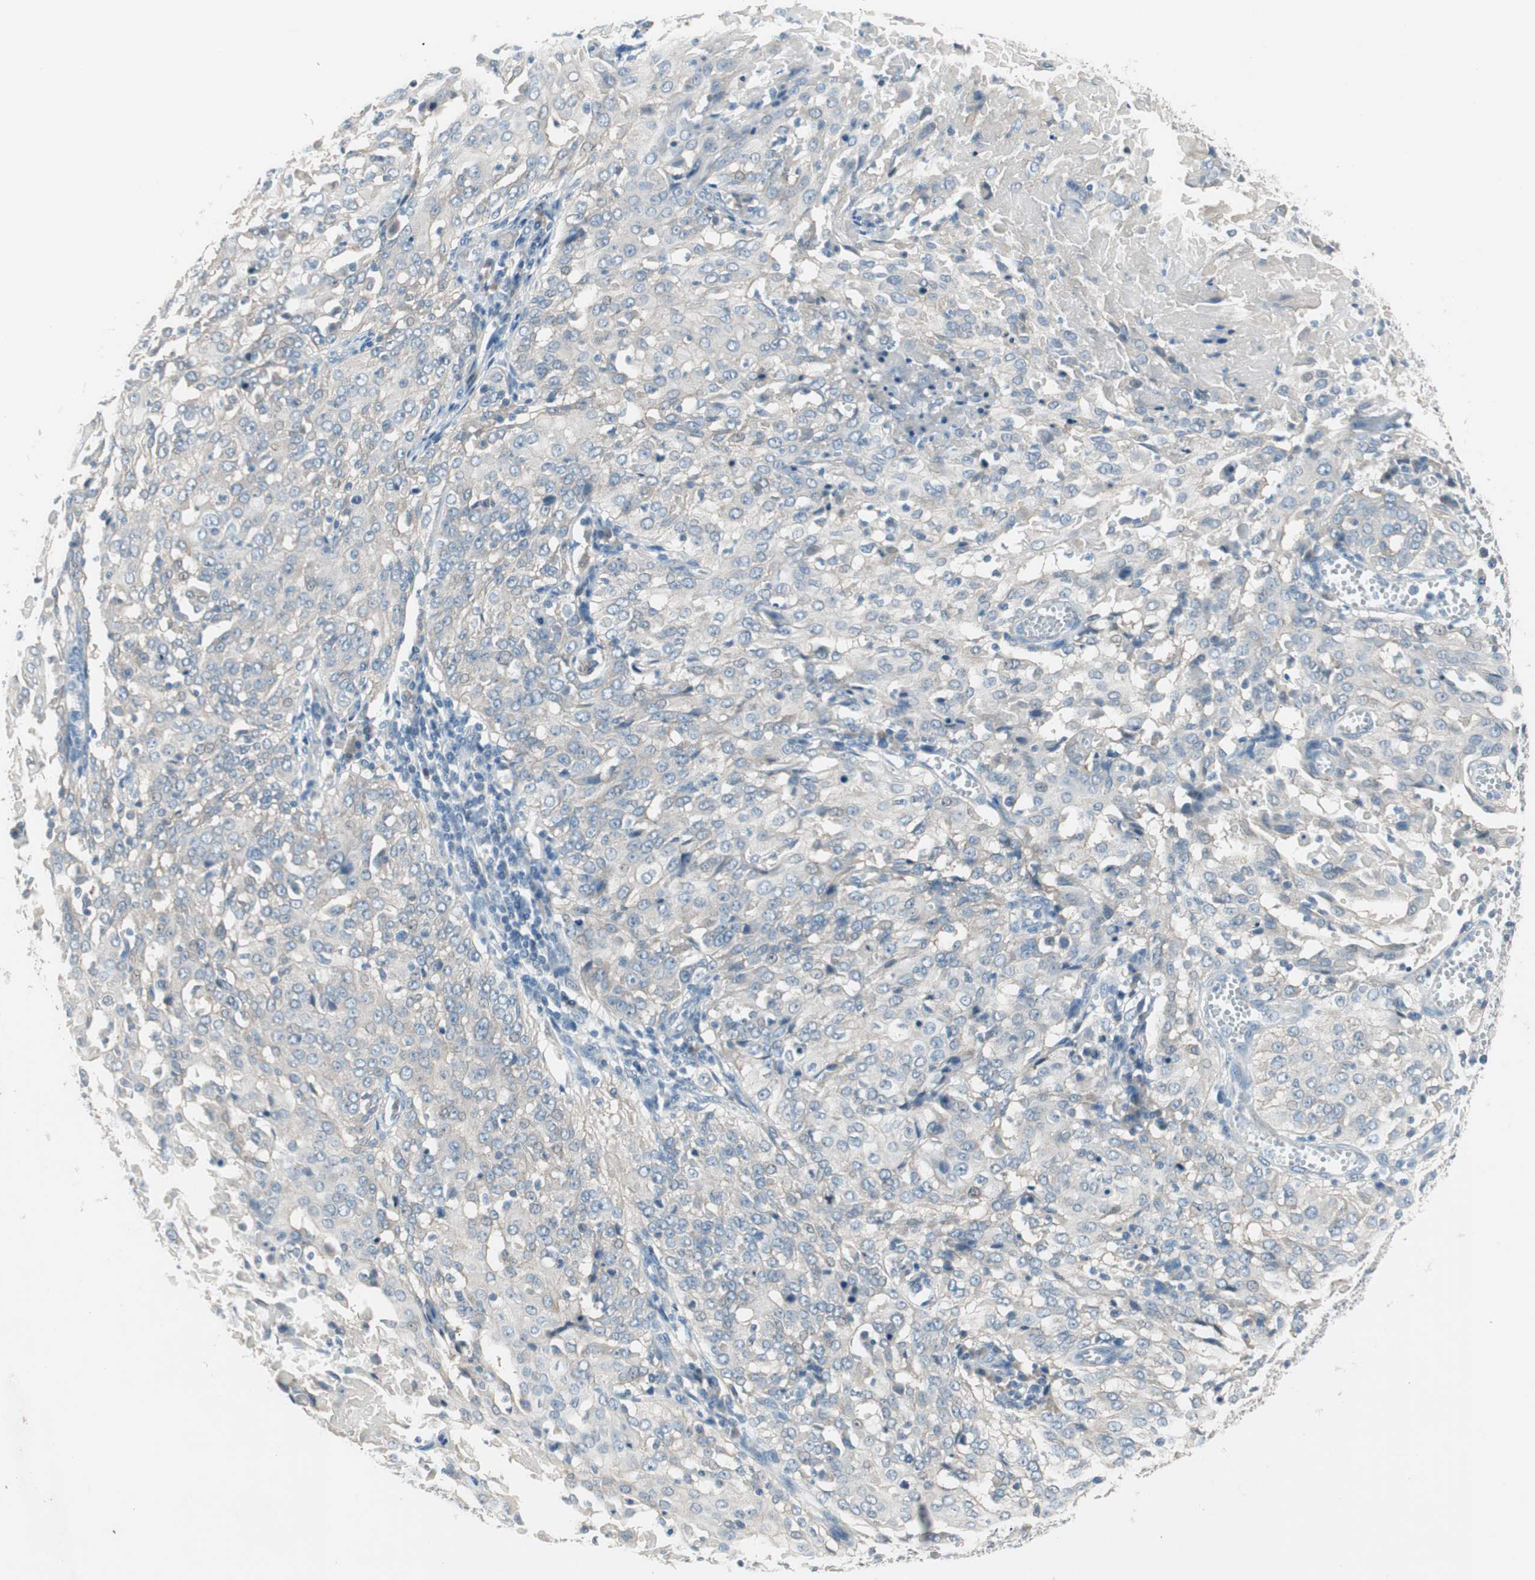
{"staining": {"intensity": "negative", "quantity": "none", "location": "none"}, "tissue": "cervical cancer", "cell_type": "Tumor cells", "image_type": "cancer", "snomed": [{"axis": "morphology", "description": "Squamous cell carcinoma, NOS"}, {"axis": "topography", "description": "Cervix"}], "caption": "Micrograph shows no protein expression in tumor cells of cervical cancer (squamous cell carcinoma) tissue.", "gene": "PRRG4", "patient": {"sex": "female", "age": 39}}